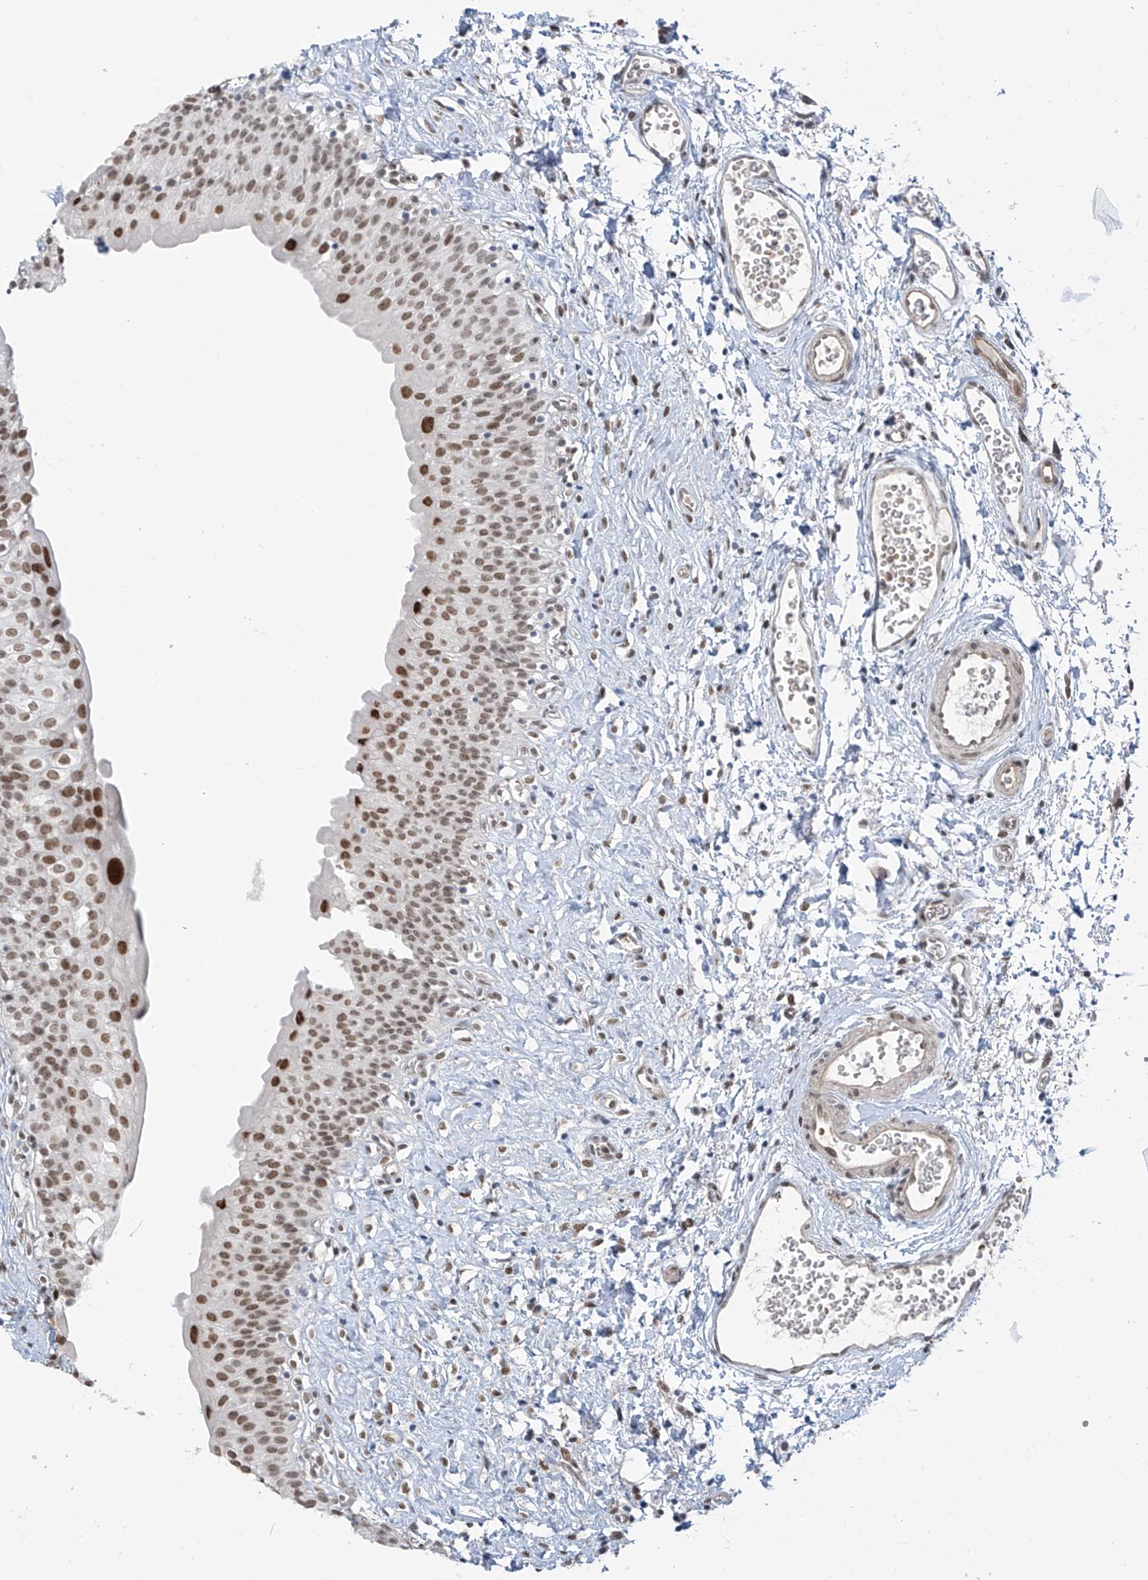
{"staining": {"intensity": "moderate", "quantity": ">75%", "location": "nuclear"}, "tissue": "urinary bladder", "cell_type": "Urothelial cells", "image_type": "normal", "snomed": [{"axis": "morphology", "description": "Normal tissue, NOS"}, {"axis": "topography", "description": "Urinary bladder"}], "caption": "Normal urinary bladder reveals moderate nuclear staining in approximately >75% of urothelial cells, visualized by immunohistochemistry.", "gene": "MCM9", "patient": {"sex": "male", "age": 51}}